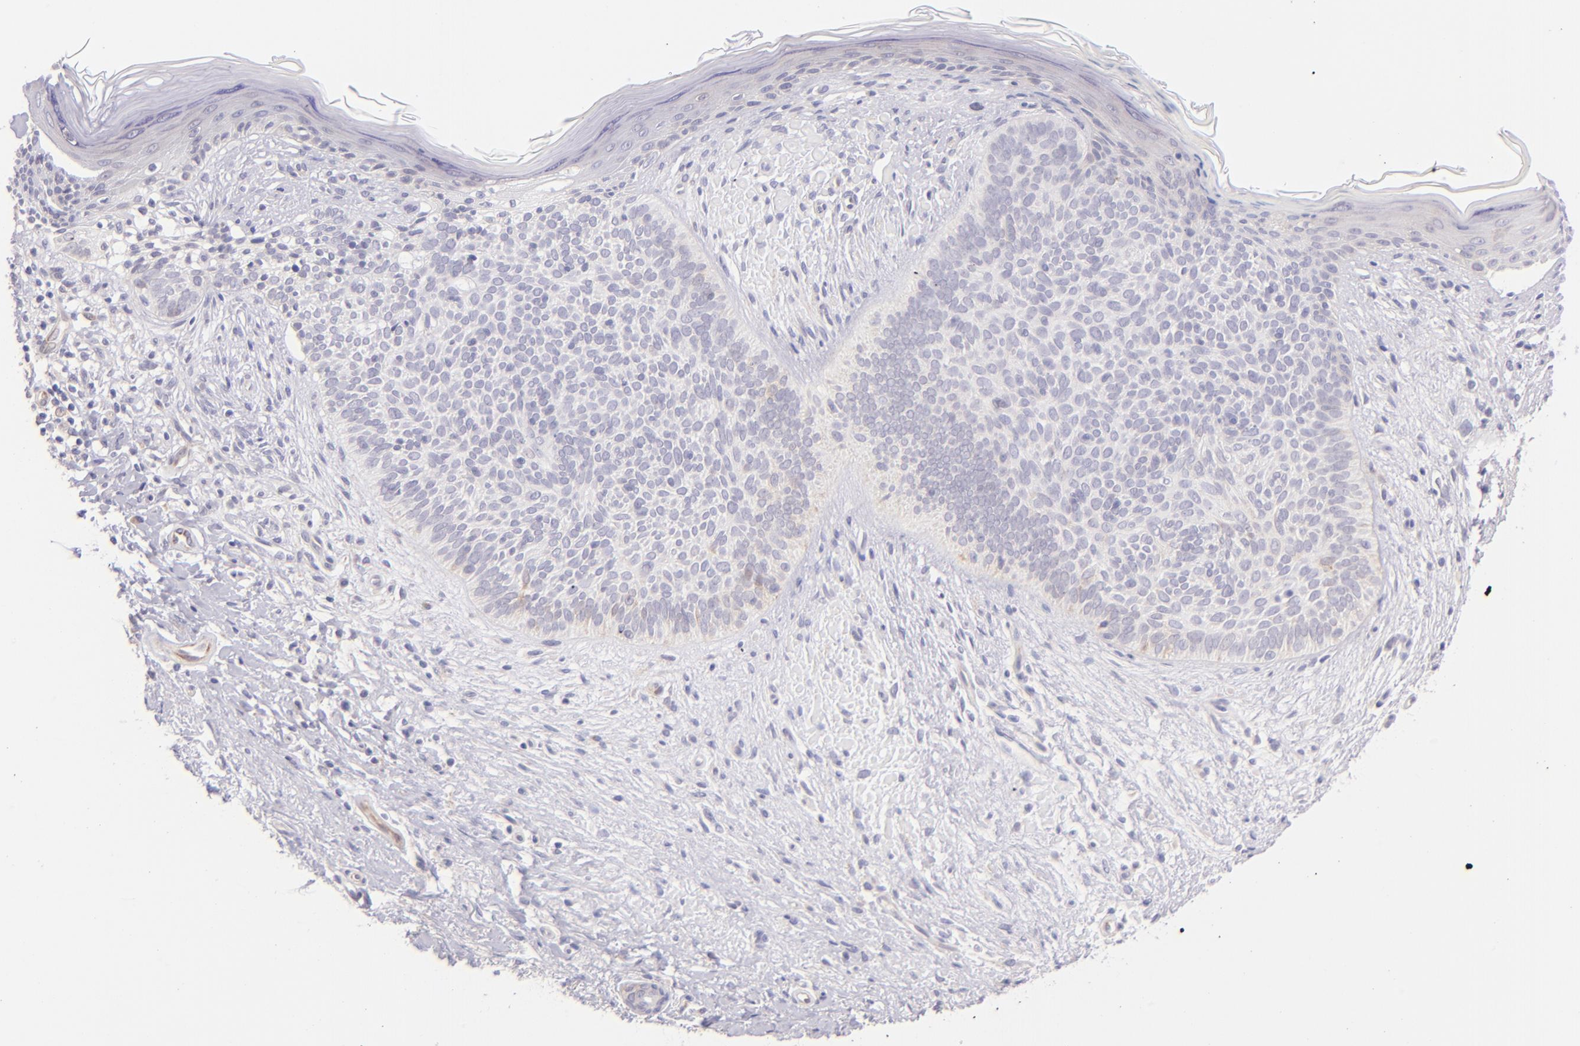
{"staining": {"intensity": "weak", "quantity": "<25%", "location": "cytoplasmic/membranous"}, "tissue": "skin cancer", "cell_type": "Tumor cells", "image_type": "cancer", "snomed": [{"axis": "morphology", "description": "Basal cell carcinoma"}, {"axis": "topography", "description": "Skin"}], "caption": "High magnification brightfield microscopy of skin basal cell carcinoma stained with DAB (brown) and counterstained with hematoxylin (blue): tumor cells show no significant positivity.", "gene": "SH2D4A", "patient": {"sex": "female", "age": 78}}